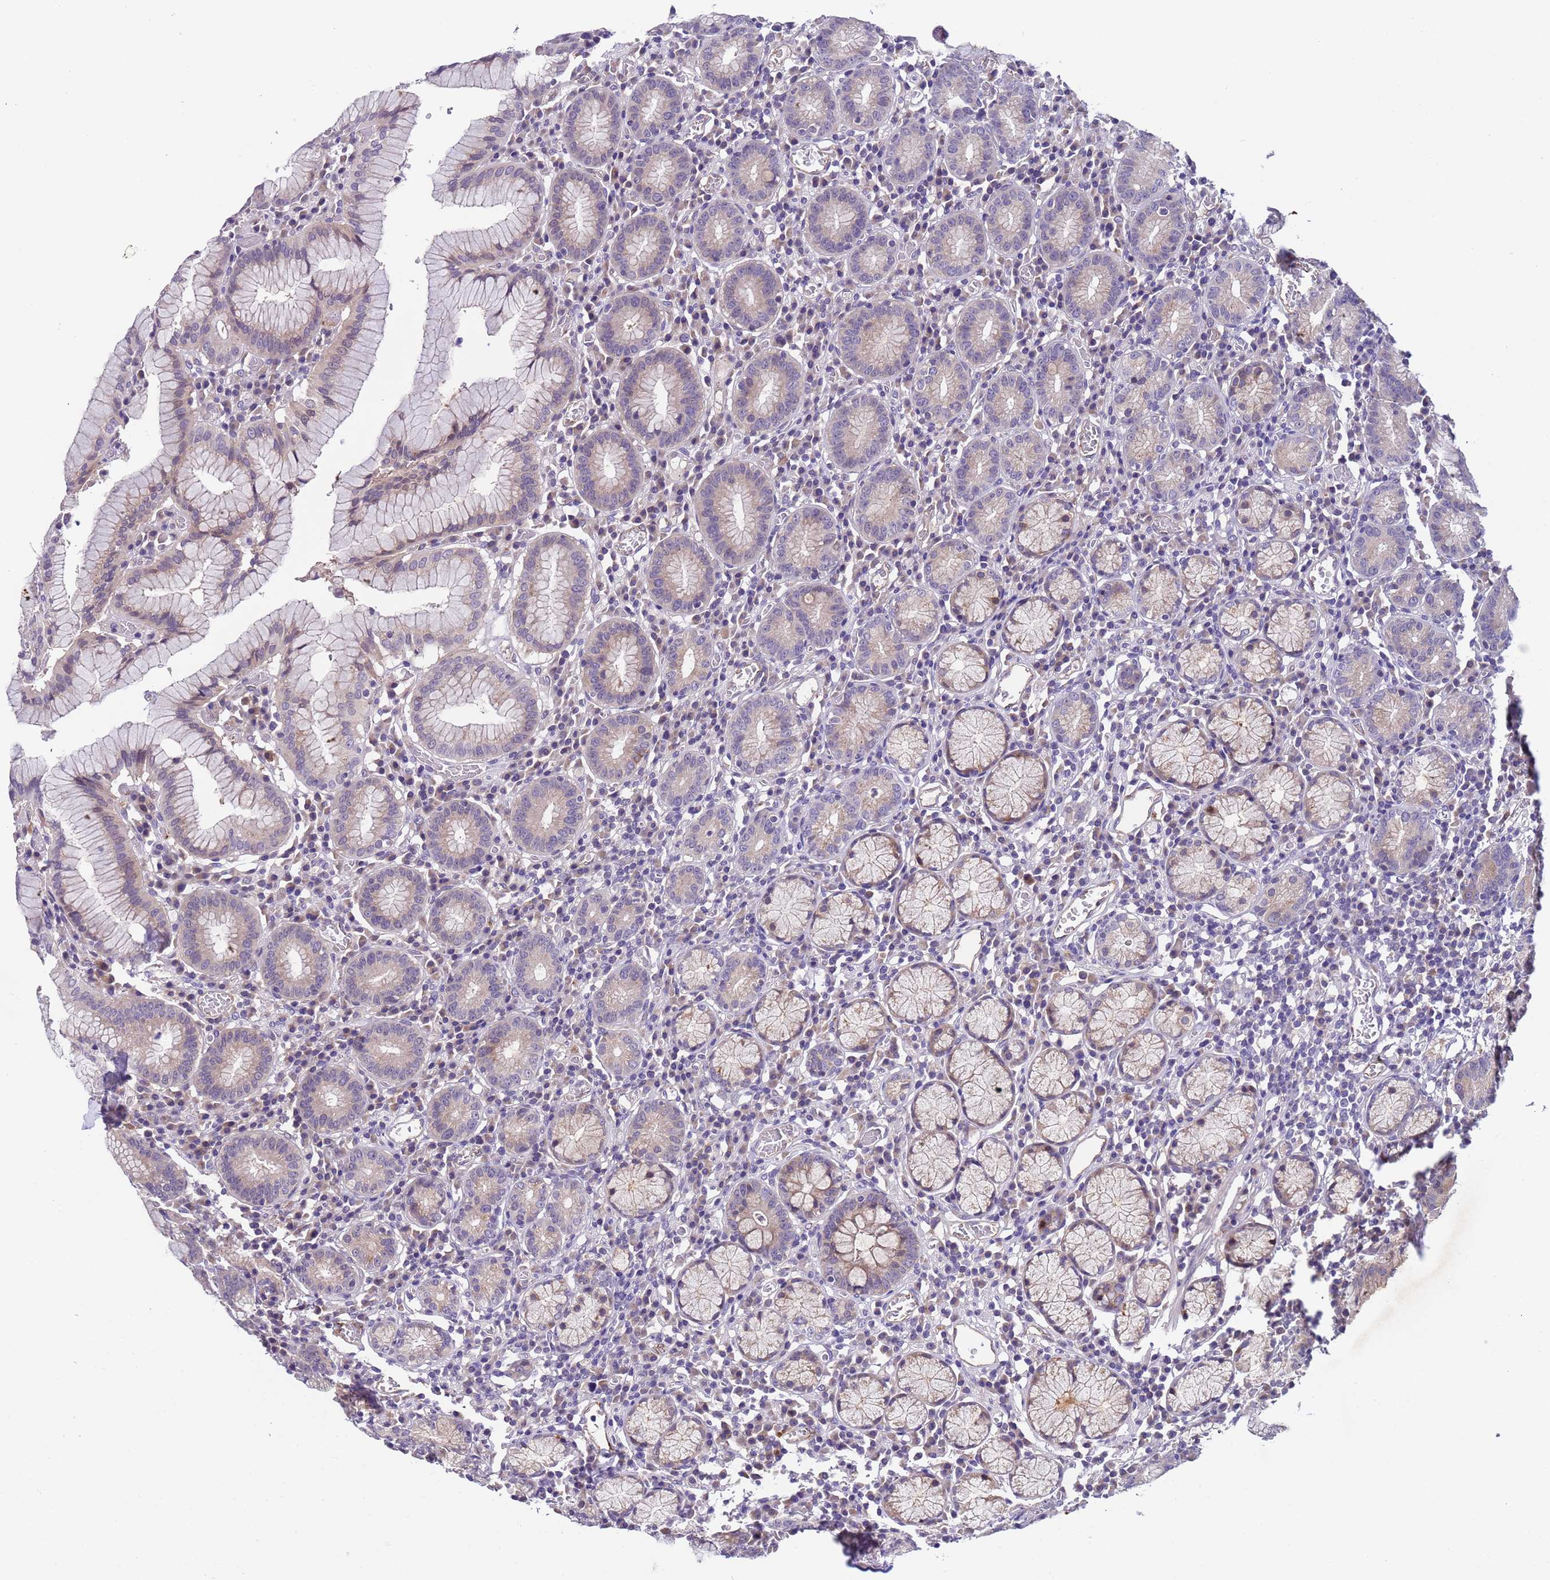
{"staining": {"intensity": "weak", "quantity": "25%-75%", "location": "cytoplasmic/membranous"}, "tissue": "stomach", "cell_type": "Glandular cells", "image_type": "normal", "snomed": [{"axis": "morphology", "description": "Normal tissue, NOS"}, {"axis": "topography", "description": "Stomach"}], "caption": "High-power microscopy captured an immunohistochemistry (IHC) micrograph of benign stomach, revealing weak cytoplasmic/membranous expression in about 25%-75% of glandular cells.", "gene": "ZNF248", "patient": {"sex": "male", "age": 55}}